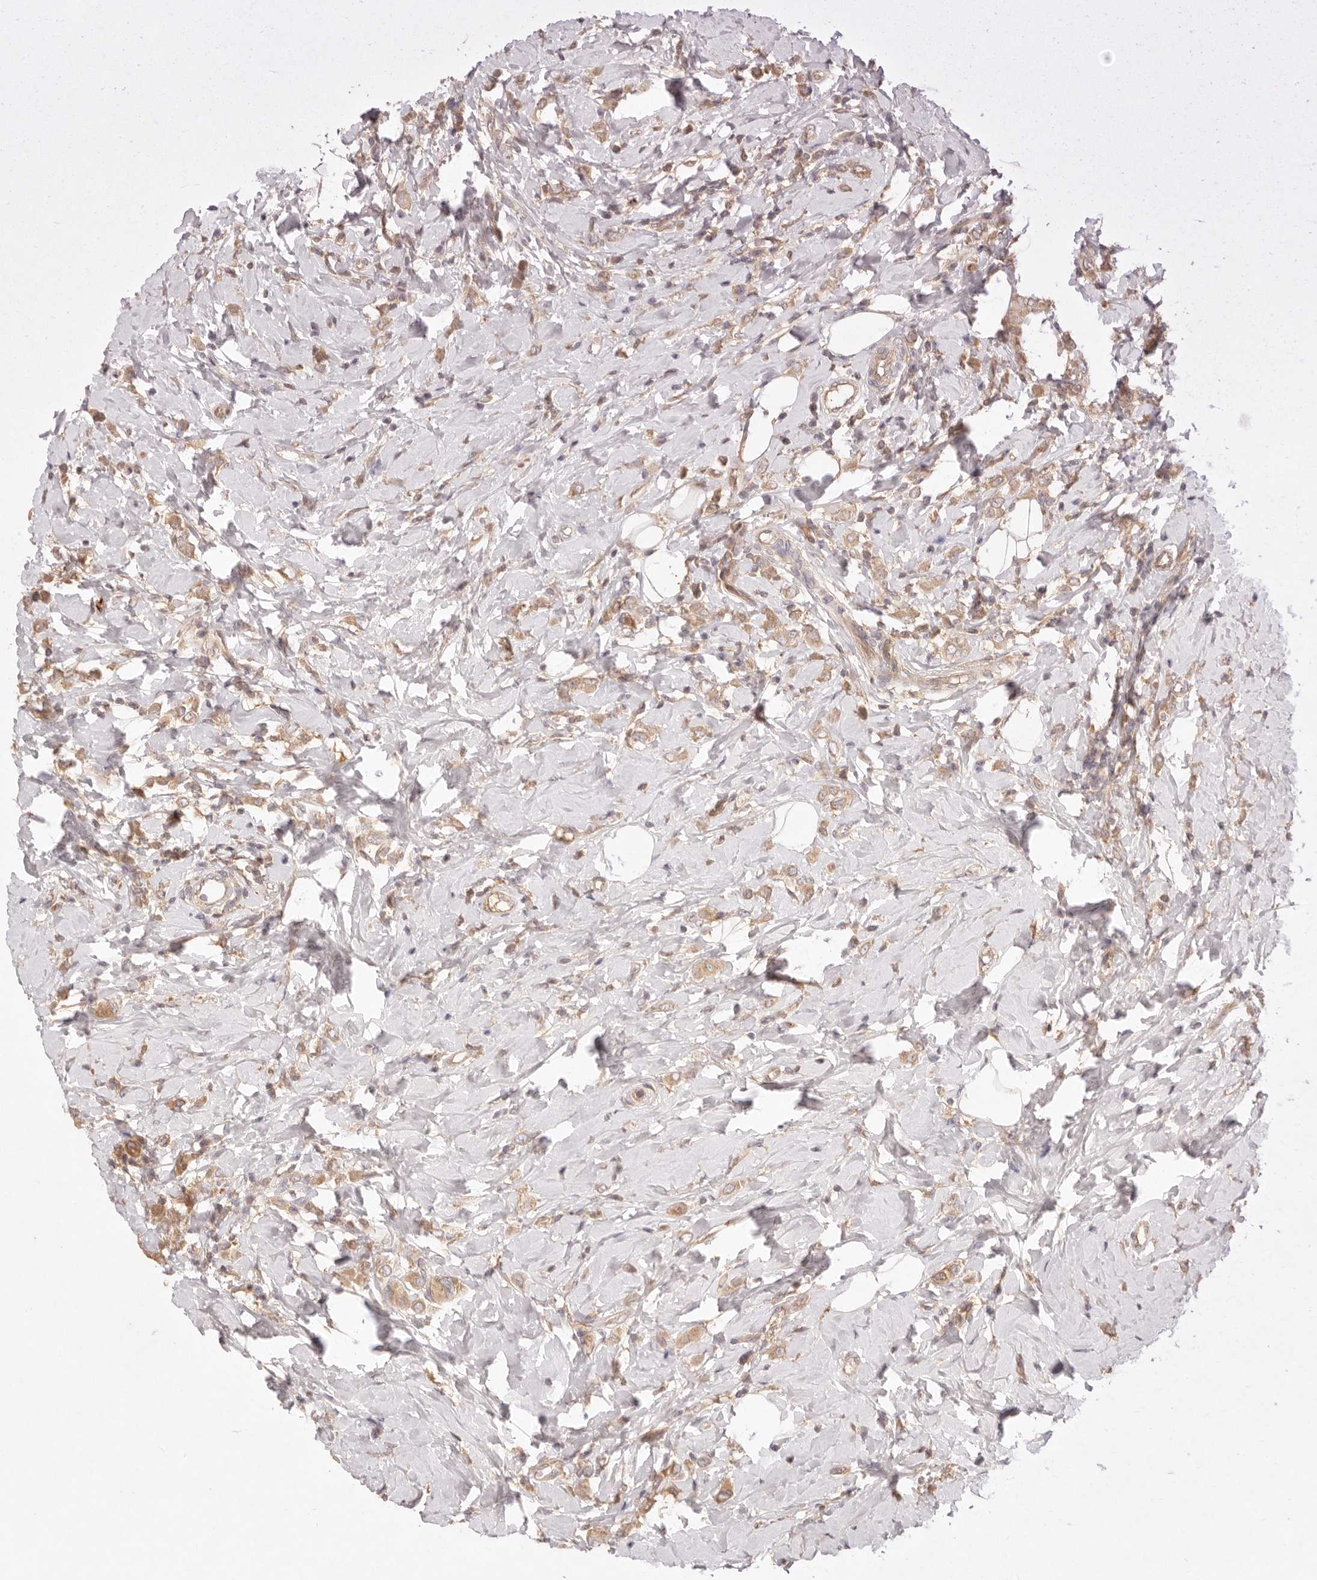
{"staining": {"intensity": "weak", "quantity": ">75%", "location": "cytoplasmic/membranous"}, "tissue": "breast cancer", "cell_type": "Tumor cells", "image_type": "cancer", "snomed": [{"axis": "morphology", "description": "Lobular carcinoma"}, {"axis": "topography", "description": "Breast"}], "caption": "The micrograph exhibits a brown stain indicating the presence of a protein in the cytoplasmic/membranous of tumor cells in breast lobular carcinoma.", "gene": "PPP1R3B", "patient": {"sex": "female", "age": 47}}